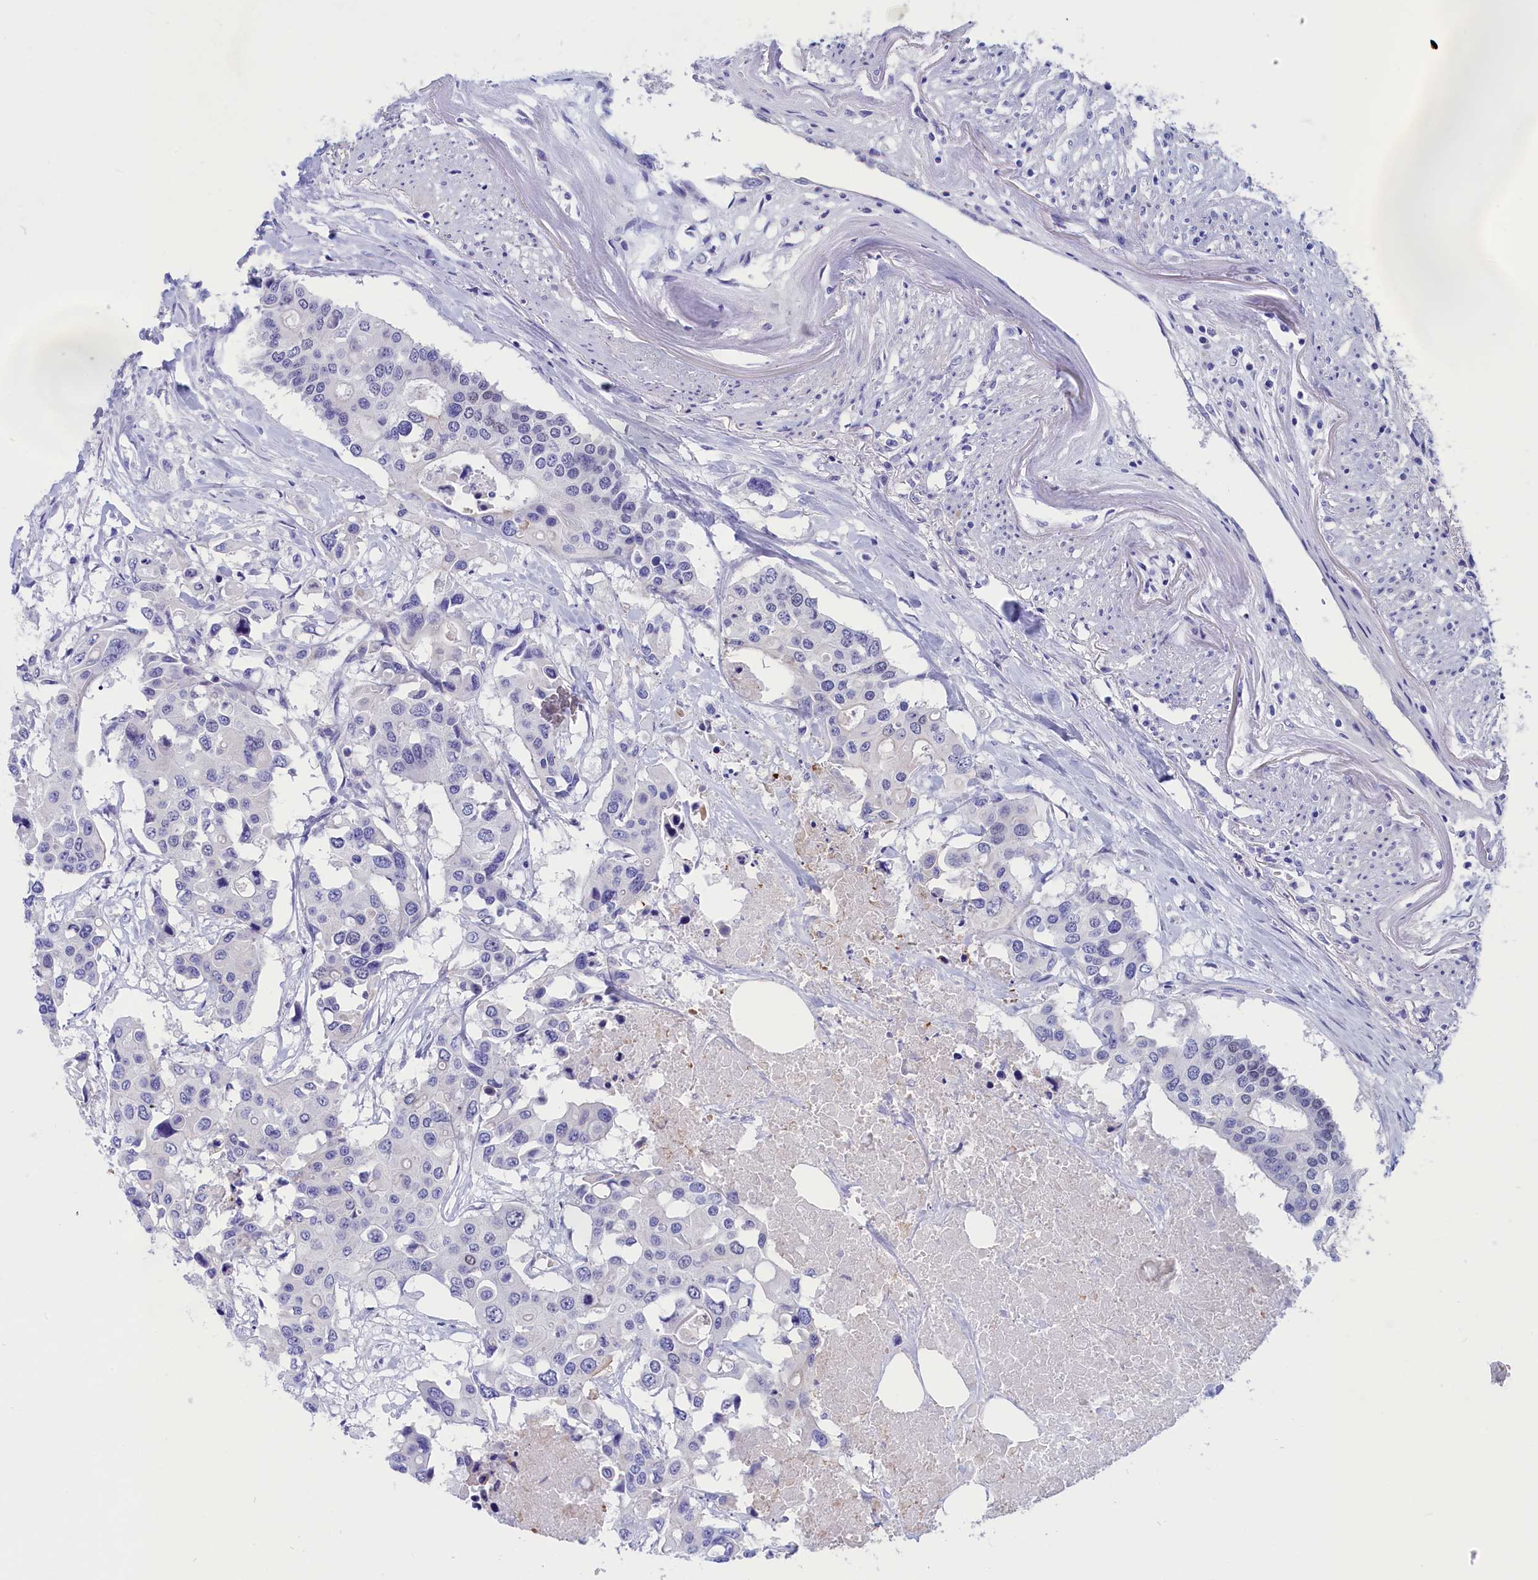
{"staining": {"intensity": "negative", "quantity": "none", "location": "none"}, "tissue": "colorectal cancer", "cell_type": "Tumor cells", "image_type": "cancer", "snomed": [{"axis": "morphology", "description": "Adenocarcinoma, NOS"}, {"axis": "topography", "description": "Colon"}], "caption": "Immunohistochemistry histopathology image of neoplastic tissue: human colorectal cancer (adenocarcinoma) stained with DAB demonstrates no significant protein positivity in tumor cells. (DAB (3,3'-diaminobenzidine) IHC with hematoxylin counter stain).", "gene": "VPS35L", "patient": {"sex": "male", "age": 77}}